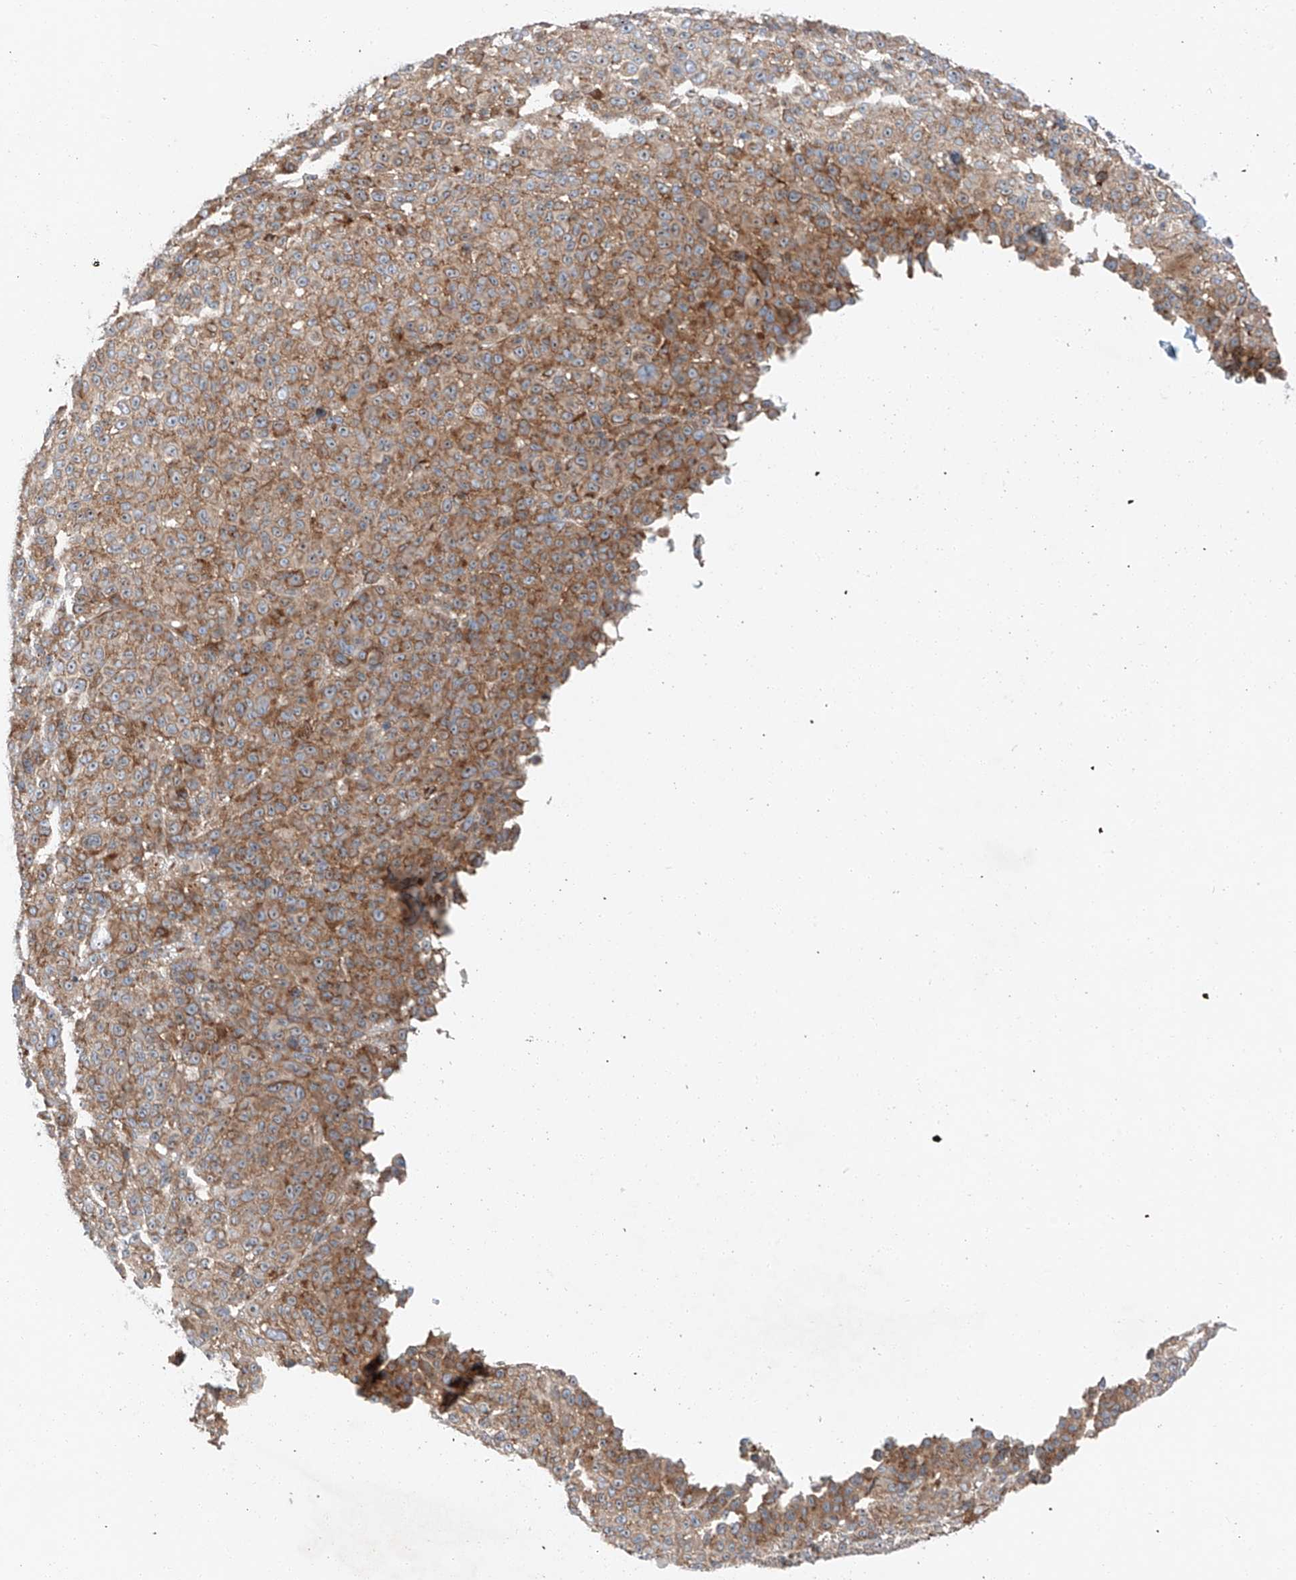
{"staining": {"intensity": "moderate", "quantity": ">75%", "location": "cytoplasmic/membranous"}, "tissue": "melanoma", "cell_type": "Tumor cells", "image_type": "cancer", "snomed": [{"axis": "morphology", "description": "Malignant melanoma, NOS"}, {"axis": "topography", "description": "Skin"}], "caption": "A micrograph of human malignant melanoma stained for a protein shows moderate cytoplasmic/membranous brown staining in tumor cells.", "gene": "ZC3H15", "patient": {"sex": "female", "age": 94}}